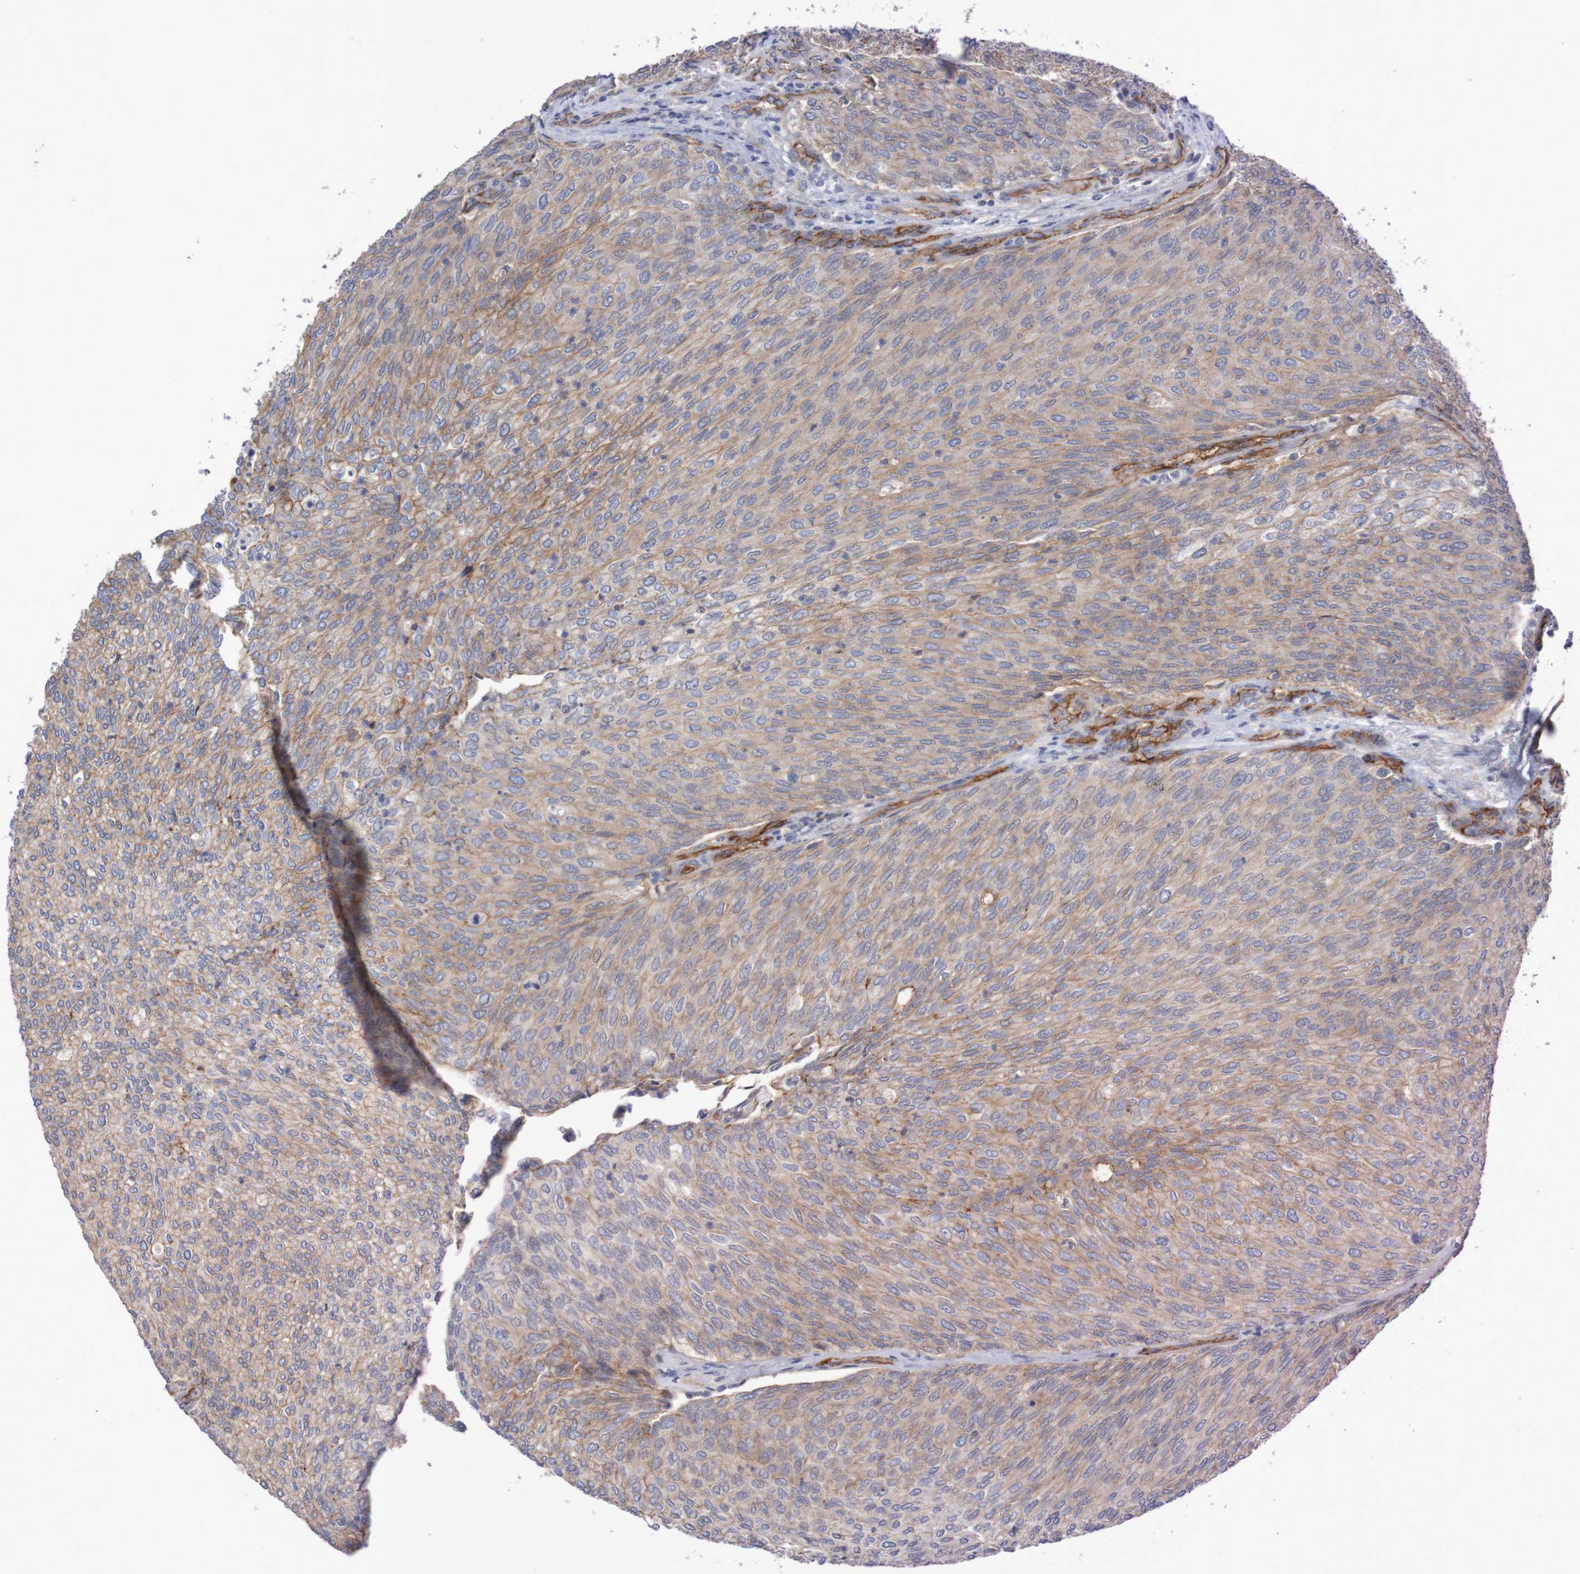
{"staining": {"intensity": "weak", "quantity": ">75%", "location": "cytoplasmic/membranous"}, "tissue": "urothelial cancer", "cell_type": "Tumor cells", "image_type": "cancer", "snomed": [{"axis": "morphology", "description": "Urothelial carcinoma, Low grade"}, {"axis": "topography", "description": "Urinary bladder"}], "caption": "Urothelial cancer stained for a protein displays weak cytoplasmic/membranous positivity in tumor cells.", "gene": "NECTIN2", "patient": {"sex": "female", "age": 79}}